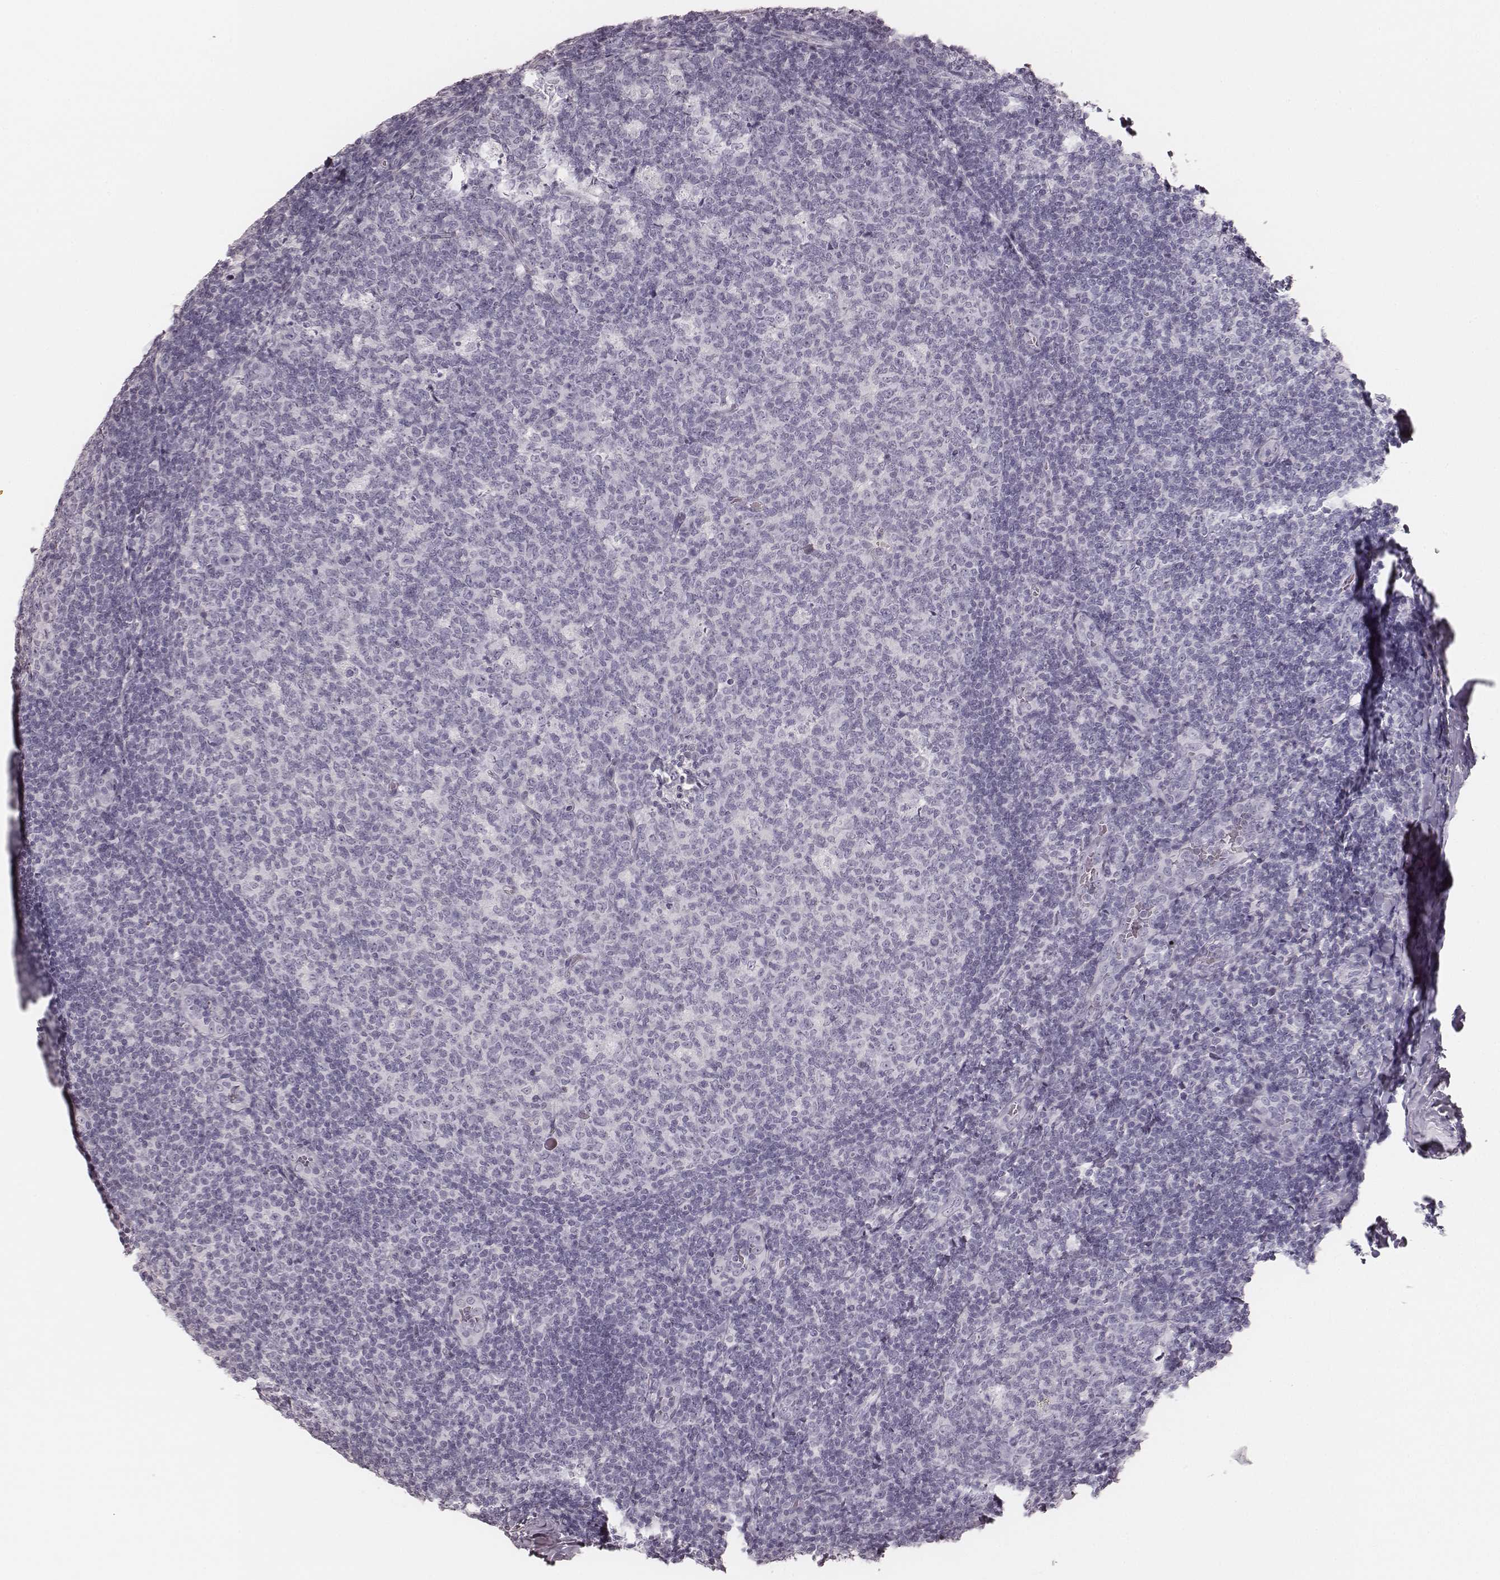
{"staining": {"intensity": "negative", "quantity": "none", "location": "none"}, "tissue": "tonsil", "cell_type": "Germinal center cells", "image_type": "normal", "snomed": [{"axis": "morphology", "description": "Normal tissue, NOS"}, {"axis": "topography", "description": "Tonsil"}], "caption": "DAB immunohistochemical staining of unremarkable human tonsil exhibits no significant staining in germinal center cells. (DAB IHC, high magnification).", "gene": "KRT34", "patient": {"sex": "male", "age": 17}}